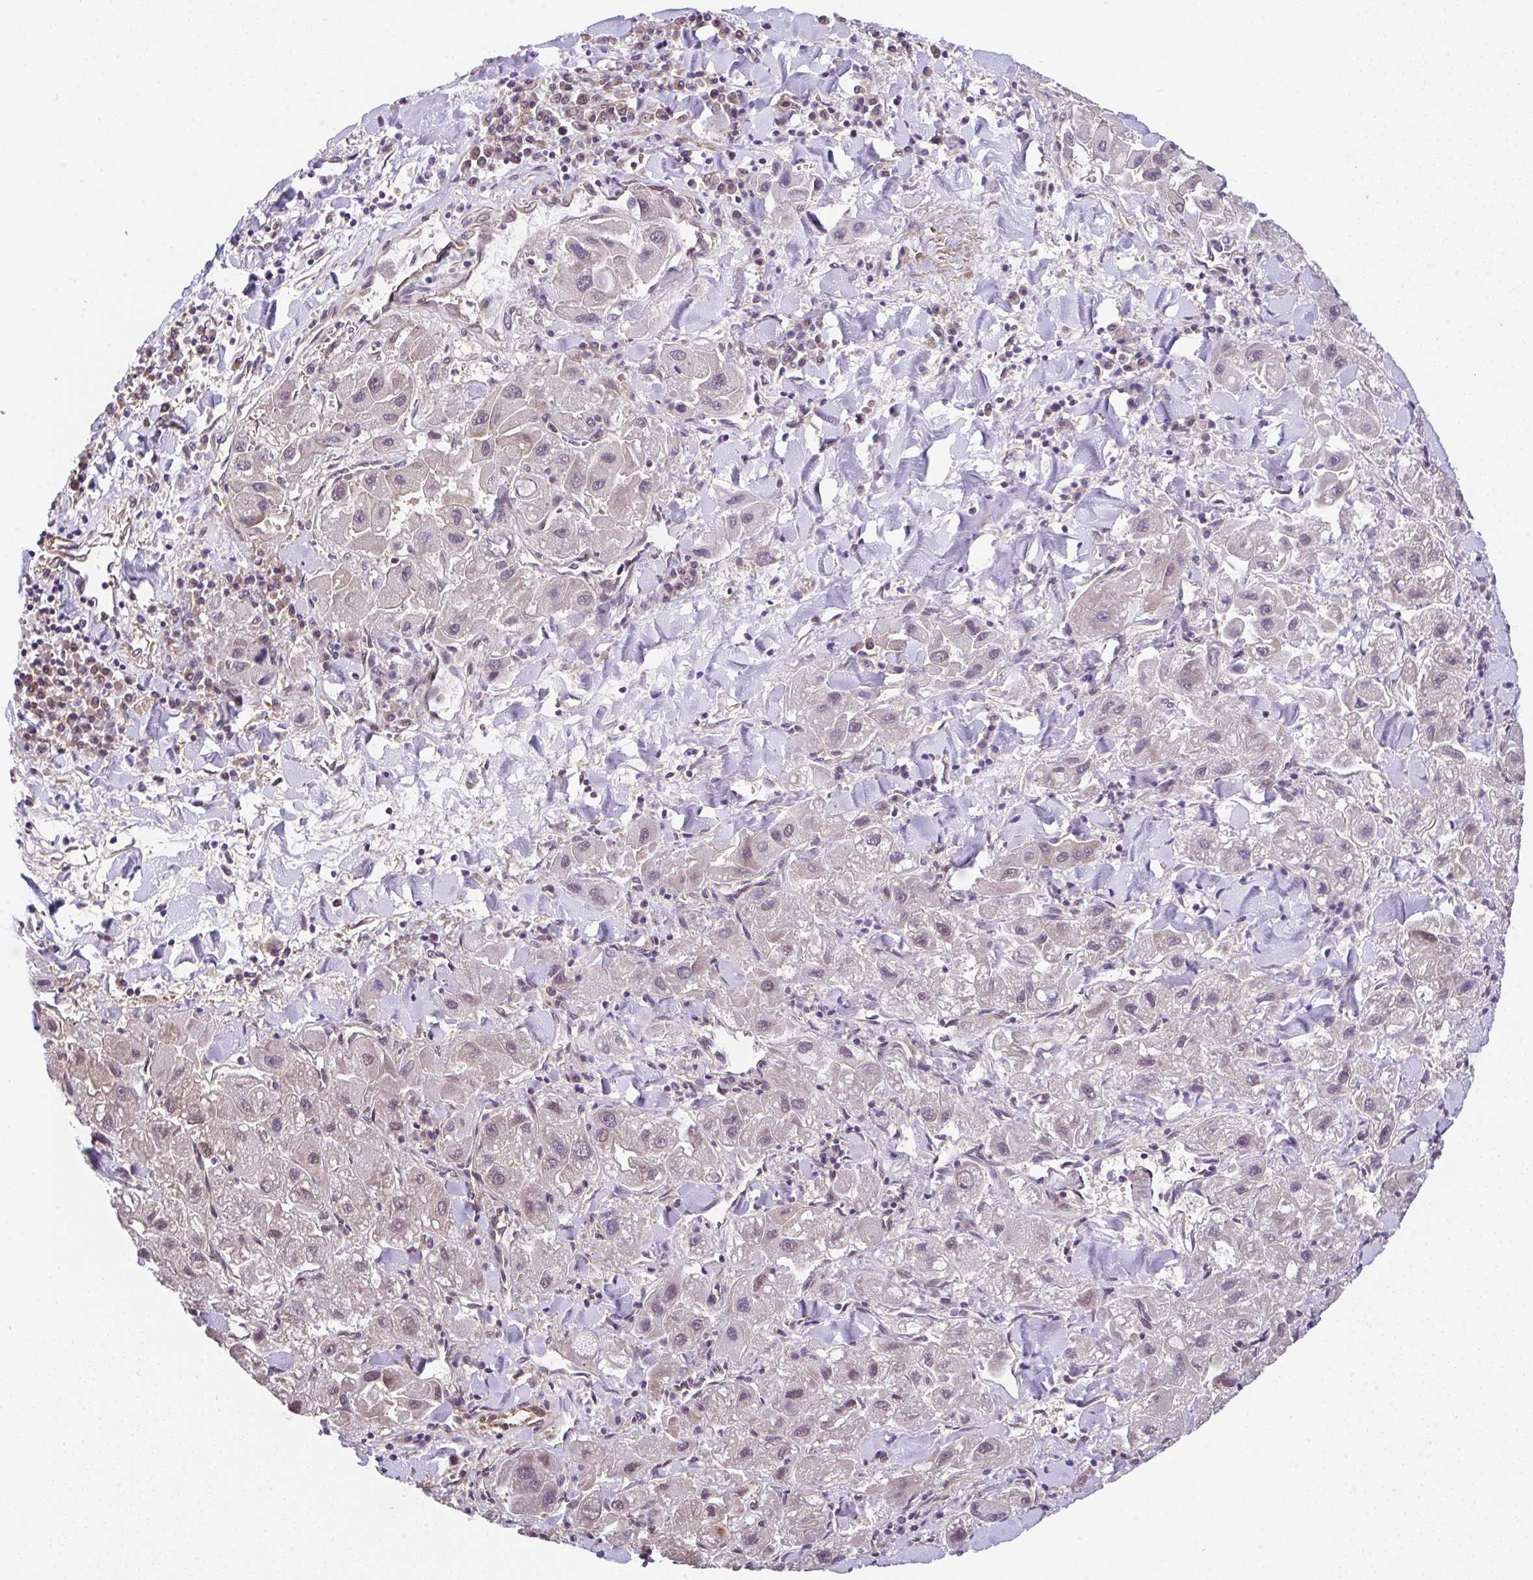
{"staining": {"intensity": "weak", "quantity": "<25%", "location": "nuclear"}, "tissue": "liver cancer", "cell_type": "Tumor cells", "image_type": "cancer", "snomed": [{"axis": "morphology", "description": "Carcinoma, Hepatocellular, NOS"}, {"axis": "topography", "description": "Liver"}], "caption": "Tumor cells are negative for brown protein staining in liver hepatocellular carcinoma. (Immunohistochemistry (ihc), brightfield microscopy, high magnification).", "gene": "ZNF696", "patient": {"sex": "male", "age": 24}}